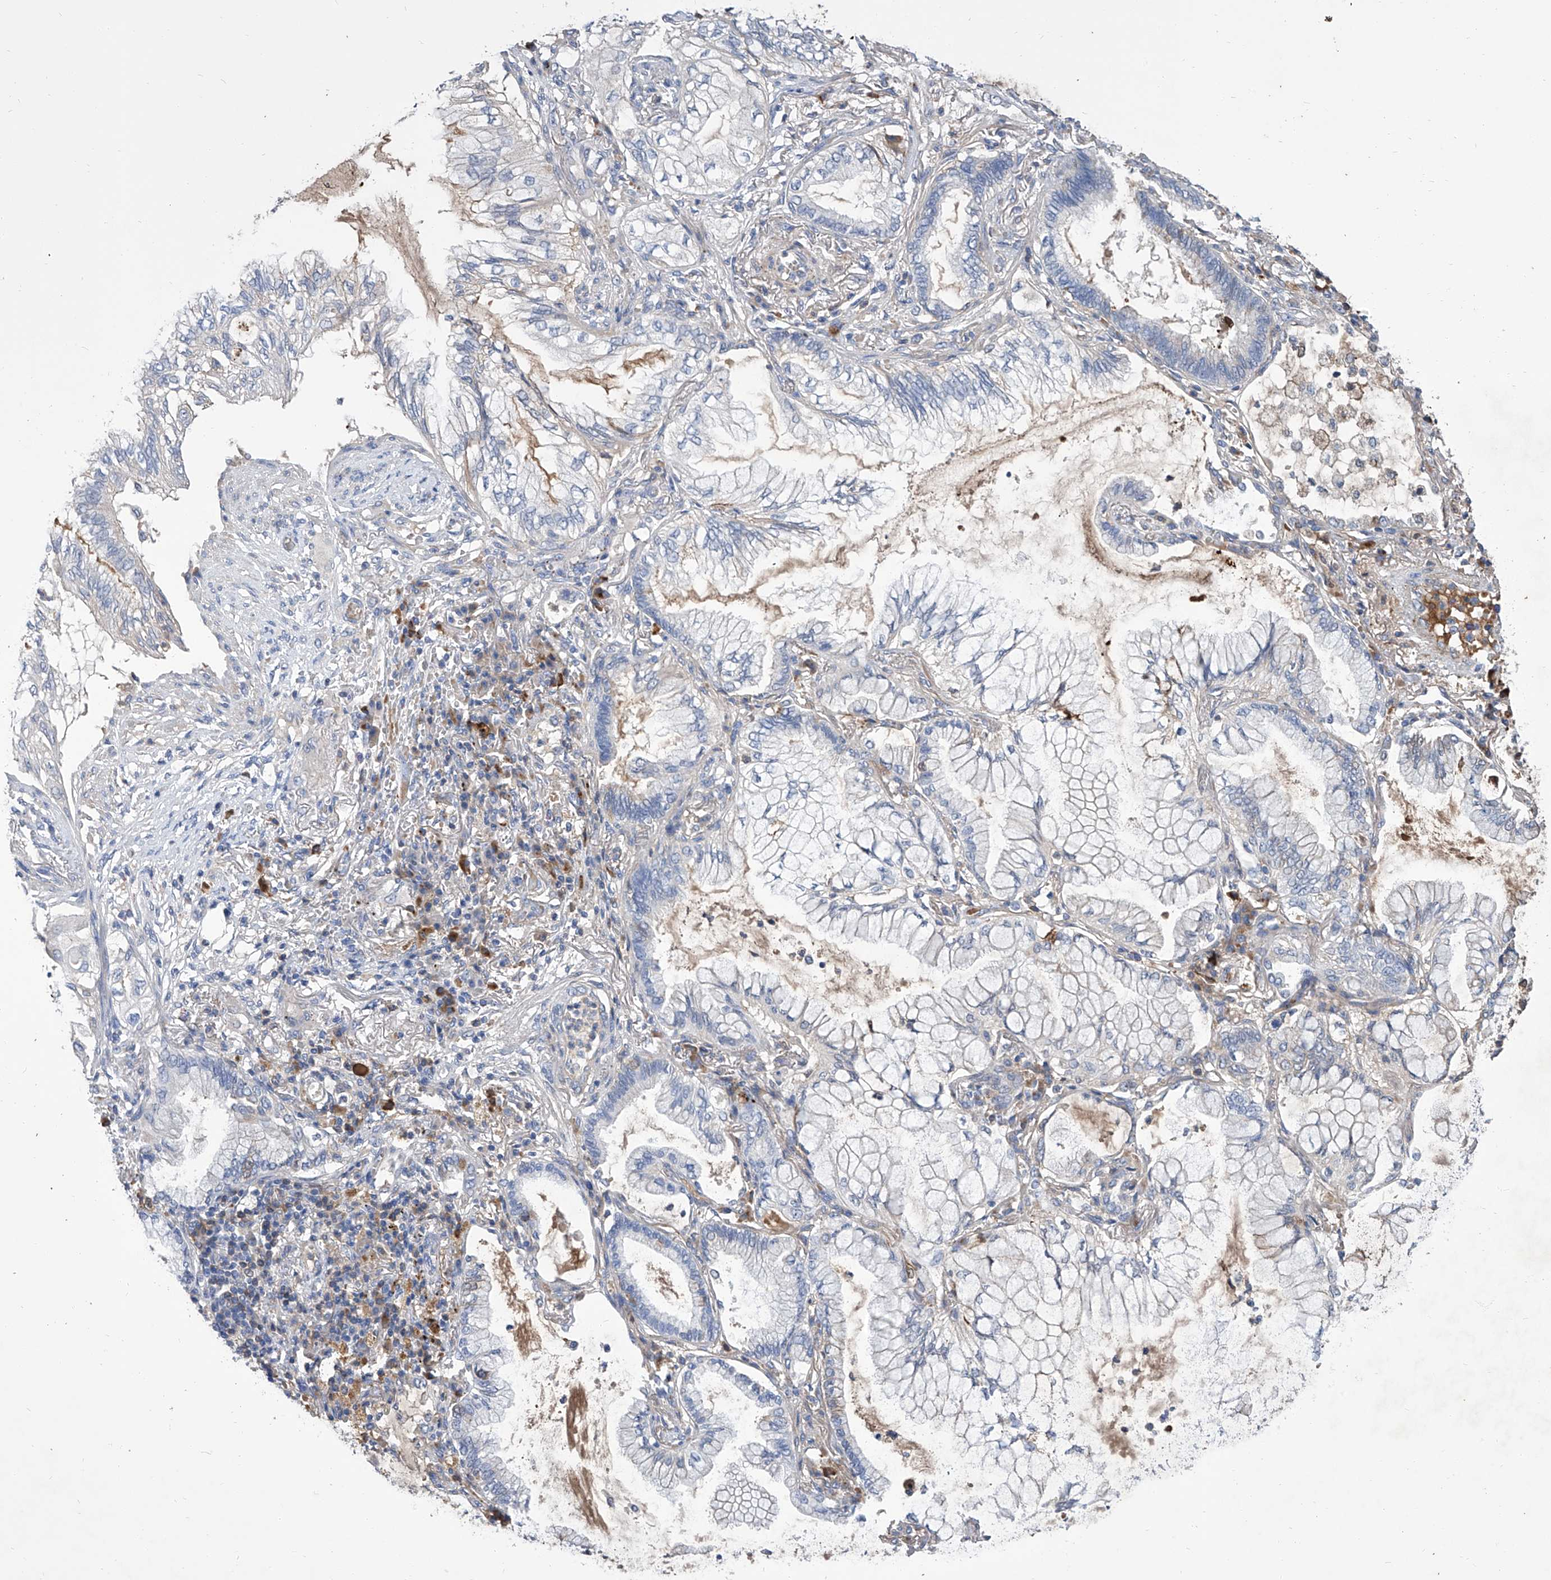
{"staining": {"intensity": "negative", "quantity": "none", "location": "none"}, "tissue": "lung cancer", "cell_type": "Tumor cells", "image_type": "cancer", "snomed": [{"axis": "morphology", "description": "Adenocarcinoma, NOS"}, {"axis": "topography", "description": "Lung"}], "caption": "A micrograph of lung cancer (adenocarcinoma) stained for a protein shows no brown staining in tumor cells.", "gene": "GPT", "patient": {"sex": "female", "age": 70}}